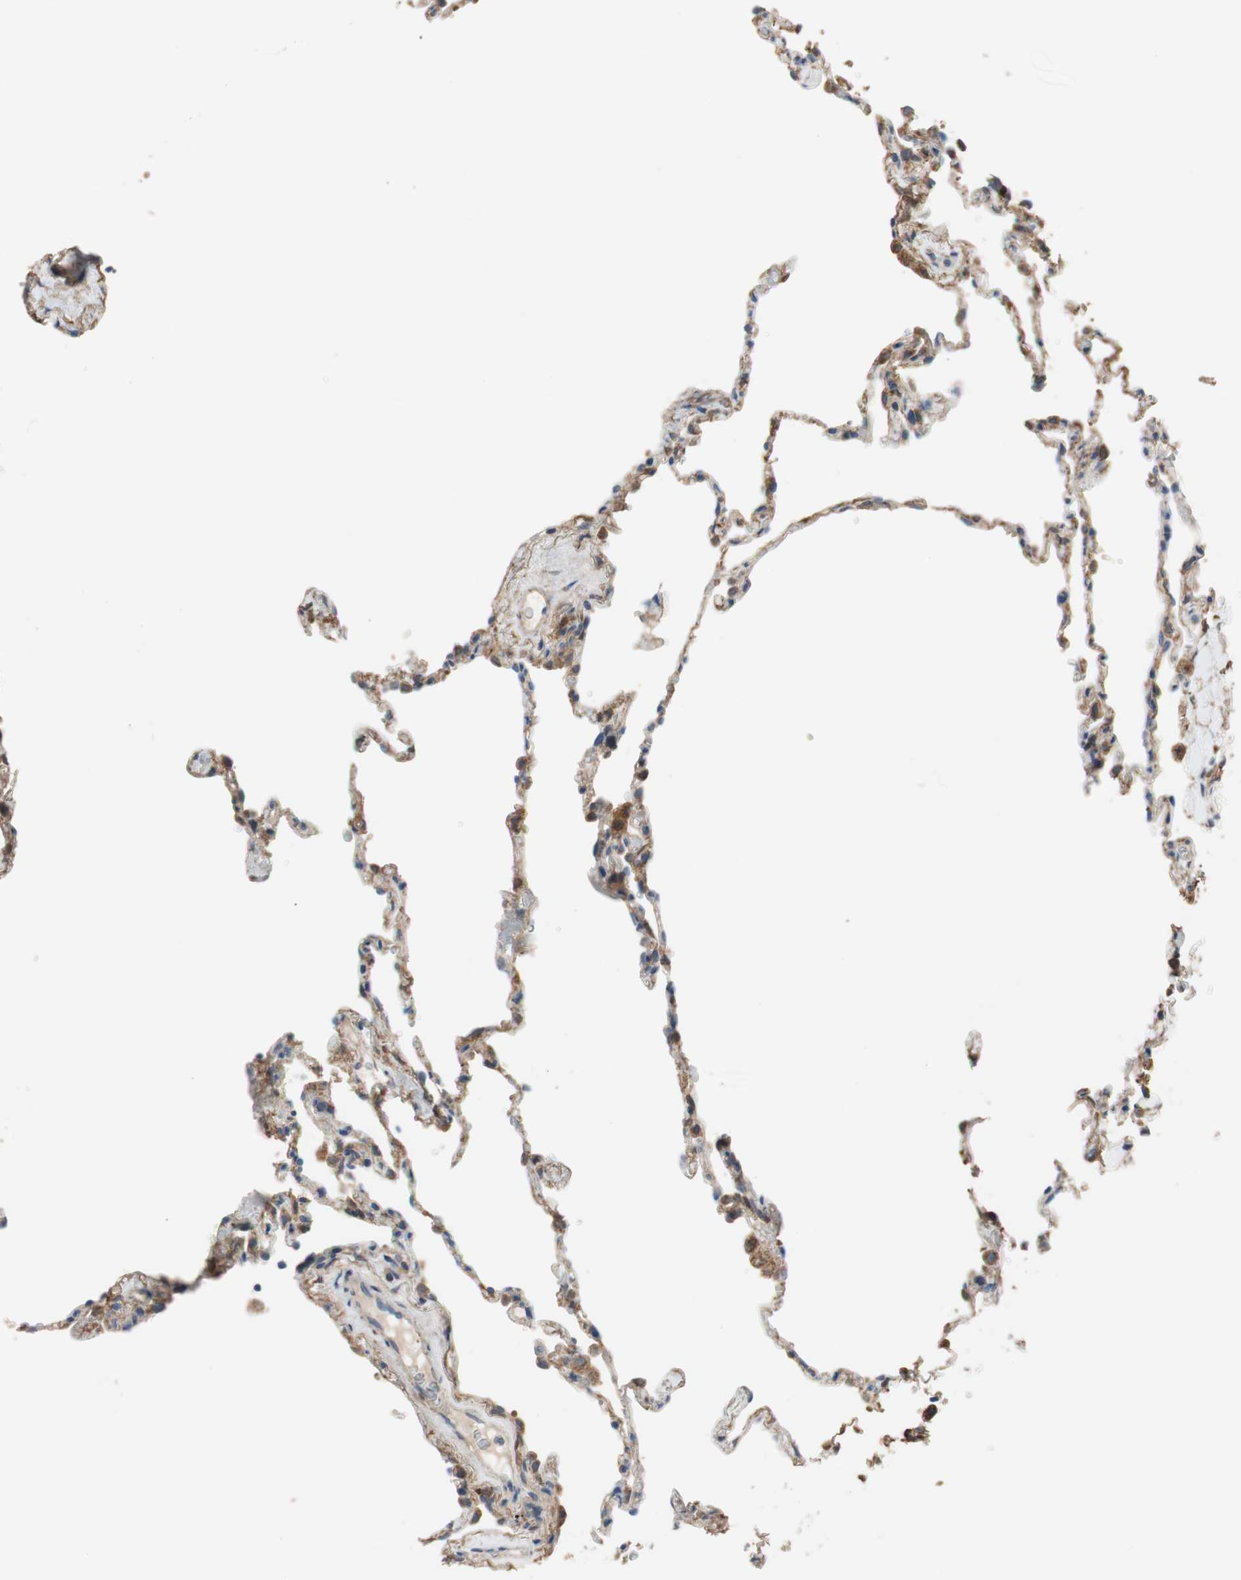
{"staining": {"intensity": "moderate", "quantity": "25%-75%", "location": "cytoplasmic/membranous"}, "tissue": "lung", "cell_type": "Alveolar cells", "image_type": "normal", "snomed": [{"axis": "morphology", "description": "Normal tissue, NOS"}, {"axis": "topography", "description": "Lung"}], "caption": "A medium amount of moderate cytoplasmic/membranous staining is present in approximately 25%-75% of alveolar cells in unremarkable lung.", "gene": "ALDH1A2", "patient": {"sex": "male", "age": 59}}